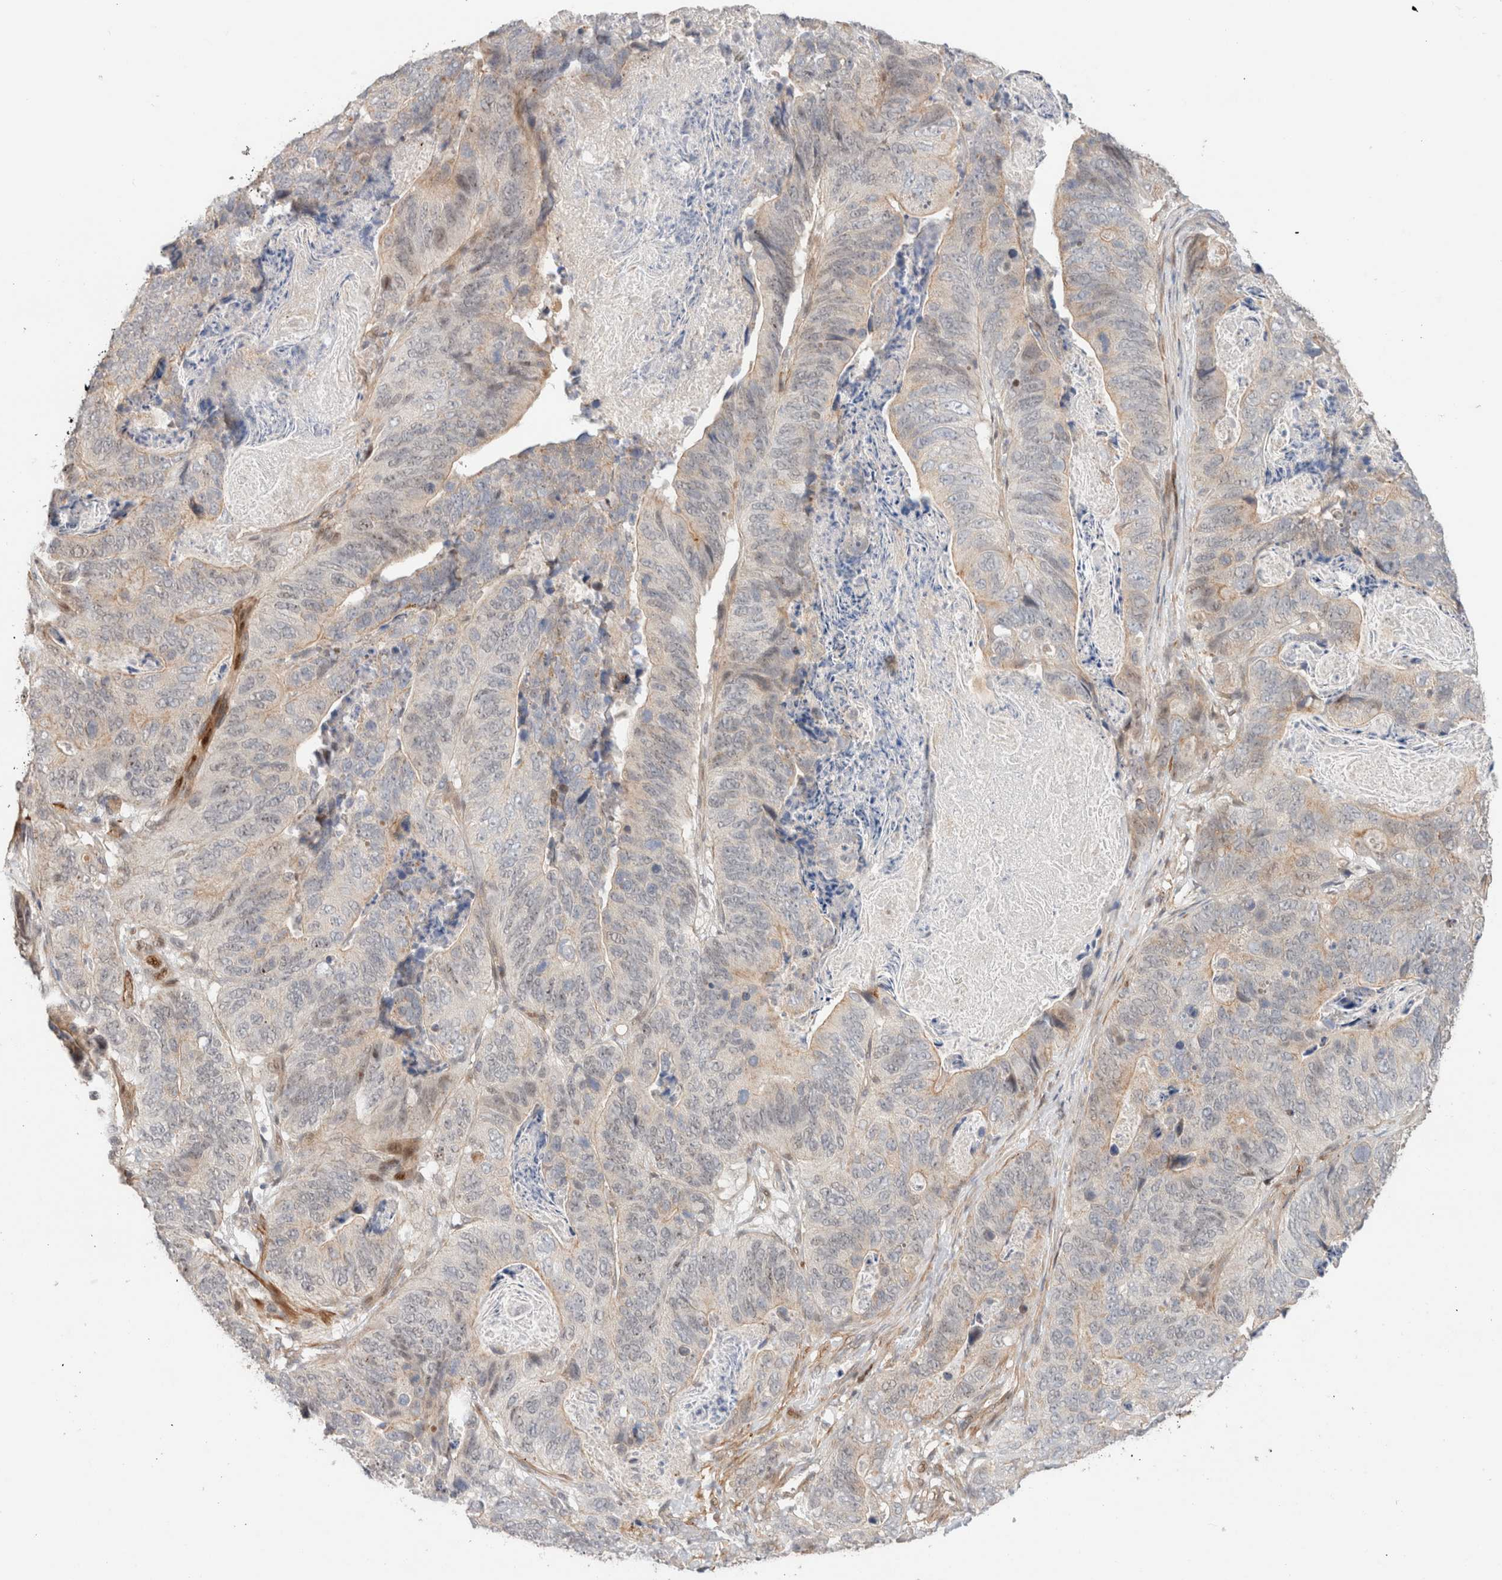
{"staining": {"intensity": "weak", "quantity": "<25%", "location": "cytoplasmic/membranous"}, "tissue": "stomach cancer", "cell_type": "Tumor cells", "image_type": "cancer", "snomed": [{"axis": "morphology", "description": "Normal tissue, NOS"}, {"axis": "morphology", "description": "Adenocarcinoma, NOS"}, {"axis": "topography", "description": "Stomach"}], "caption": "This is an IHC image of stomach cancer. There is no staining in tumor cells.", "gene": "ID3", "patient": {"sex": "female", "age": 89}}